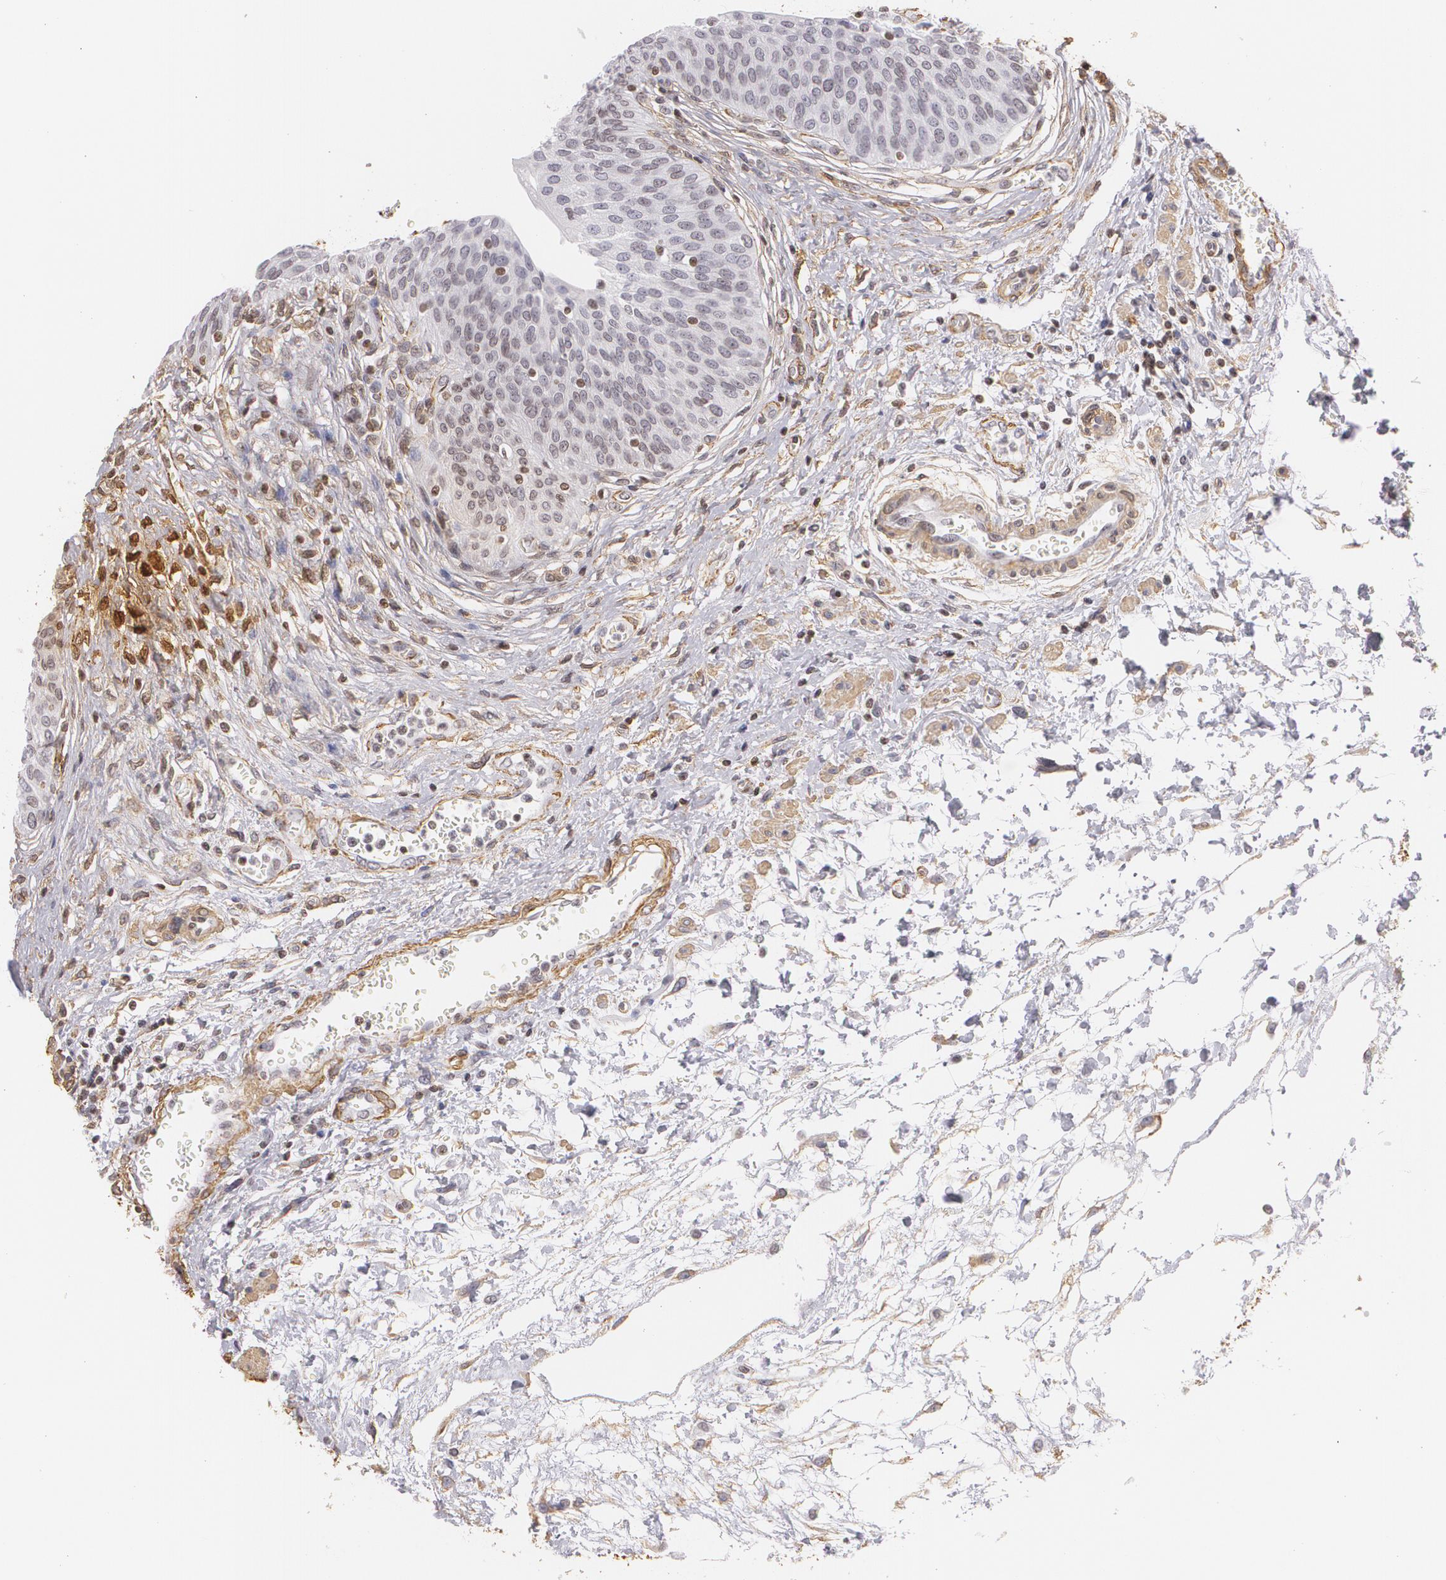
{"staining": {"intensity": "weak", "quantity": "25%-75%", "location": "cytoplasmic/membranous"}, "tissue": "urinary bladder", "cell_type": "Urothelial cells", "image_type": "normal", "snomed": [{"axis": "morphology", "description": "Normal tissue, NOS"}, {"axis": "topography", "description": "Smooth muscle"}, {"axis": "topography", "description": "Urinary bladder"}], "caption": "Protein staining of benign urinary bladder reveals weak cytoplasmic/membranous expression in about 25%-75% of urothelial cells.", "gene": "VAMP1", "patient": {"sex": "male", "age": 35}}